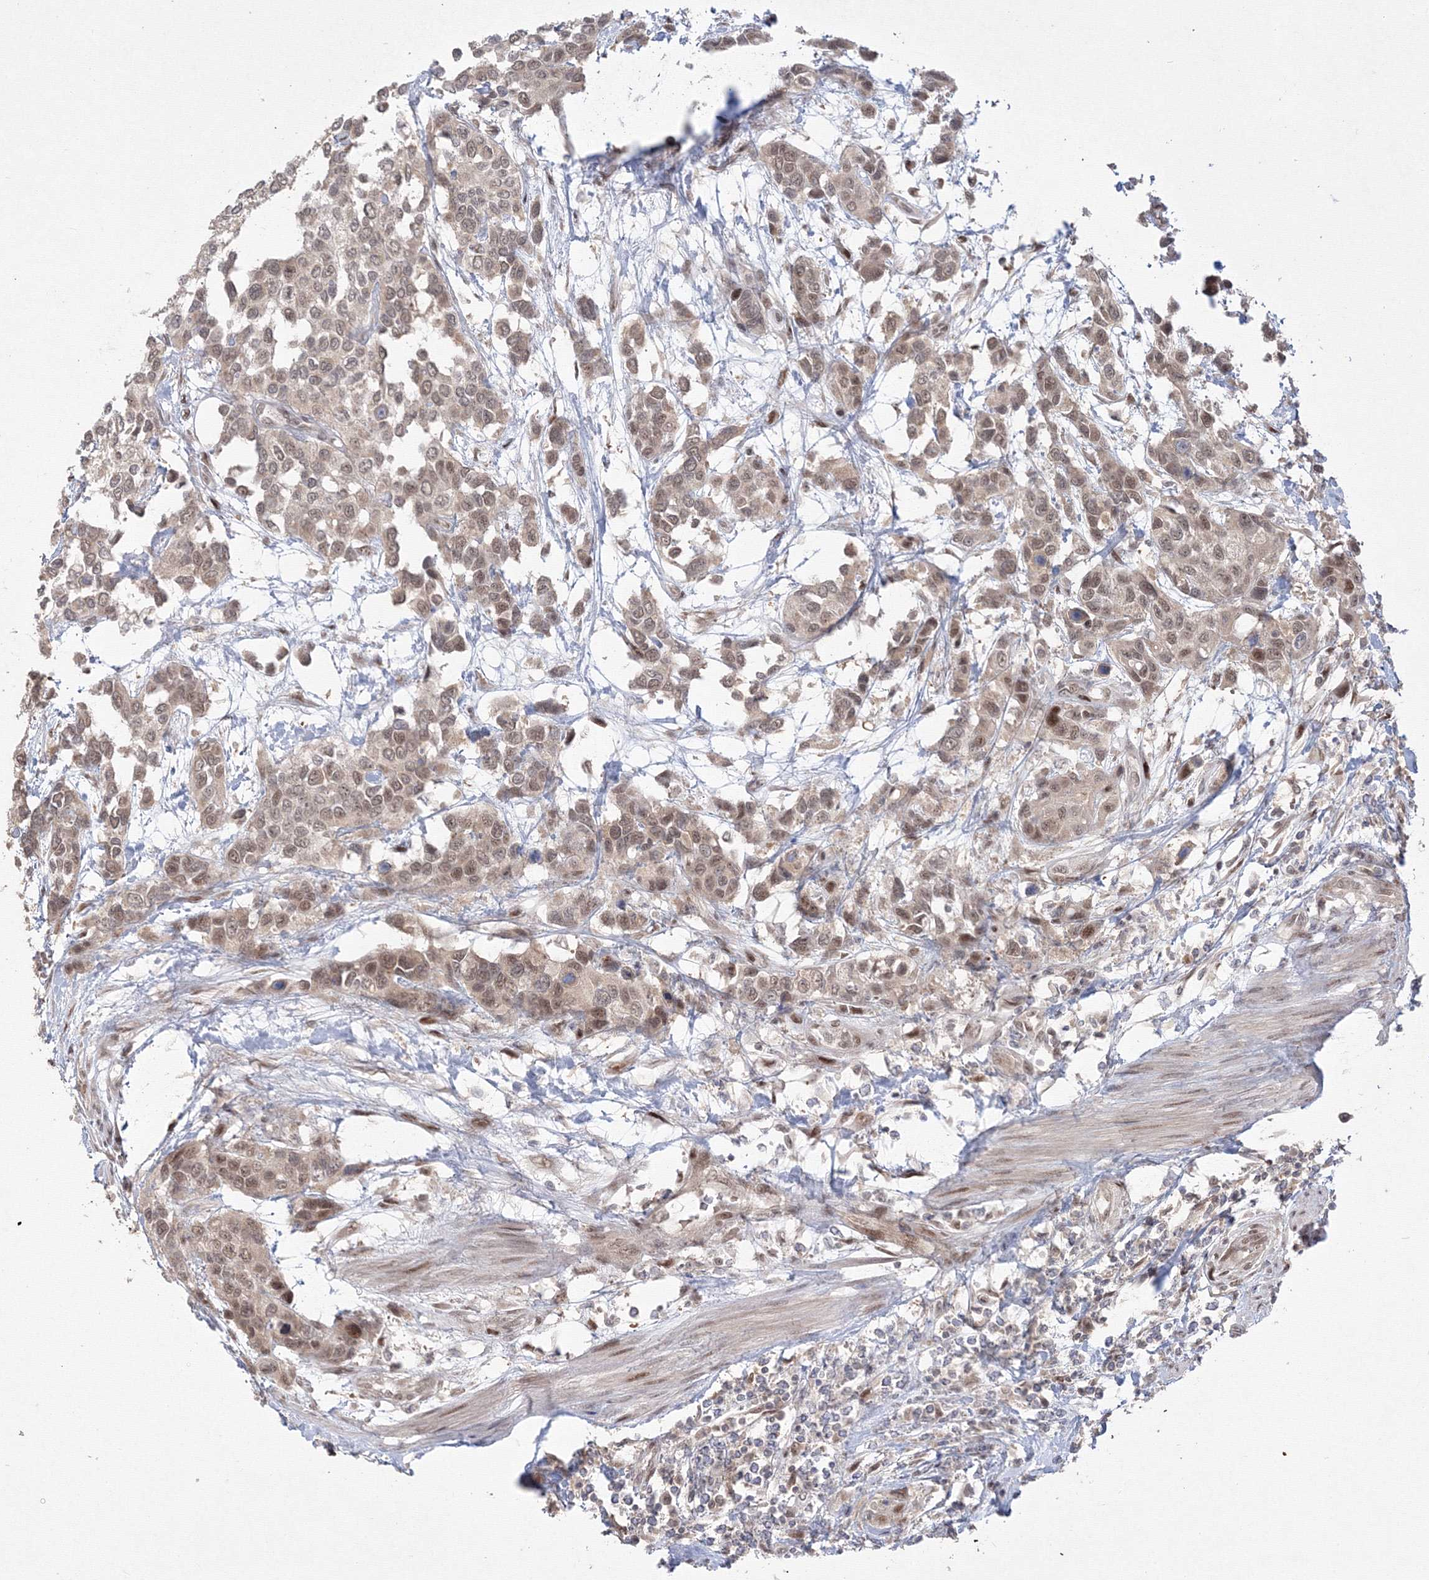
{"staining": {"intensity": "moderate", "quantity": ">75%", "location": "nuclear"}, "tissue": "urothelial cancer", "cell_type": "Tumor cells", "image_type": "cancer", "snomed": [{"axis": "morphology", "description": "Normal tissue, NOS"}, {"axis": "morphology", "description": "Urothelial carcinoma, High grade"}, {"axis": "topography", "description": "Vascular tissue"}, {"axis": "topography", "description": "Urinary bladder"}], "caption": "IHC micrograph of neoplastic tissue: human urothelial carcinoma (high-grade) stained using IHC shows medium levels of moderate protein expression localized specifically in the nuclear of tumor cells, appearing as a nuclear brown color.", "gene": "COPS4", "patient": {"sex": "female", "age": 56}}